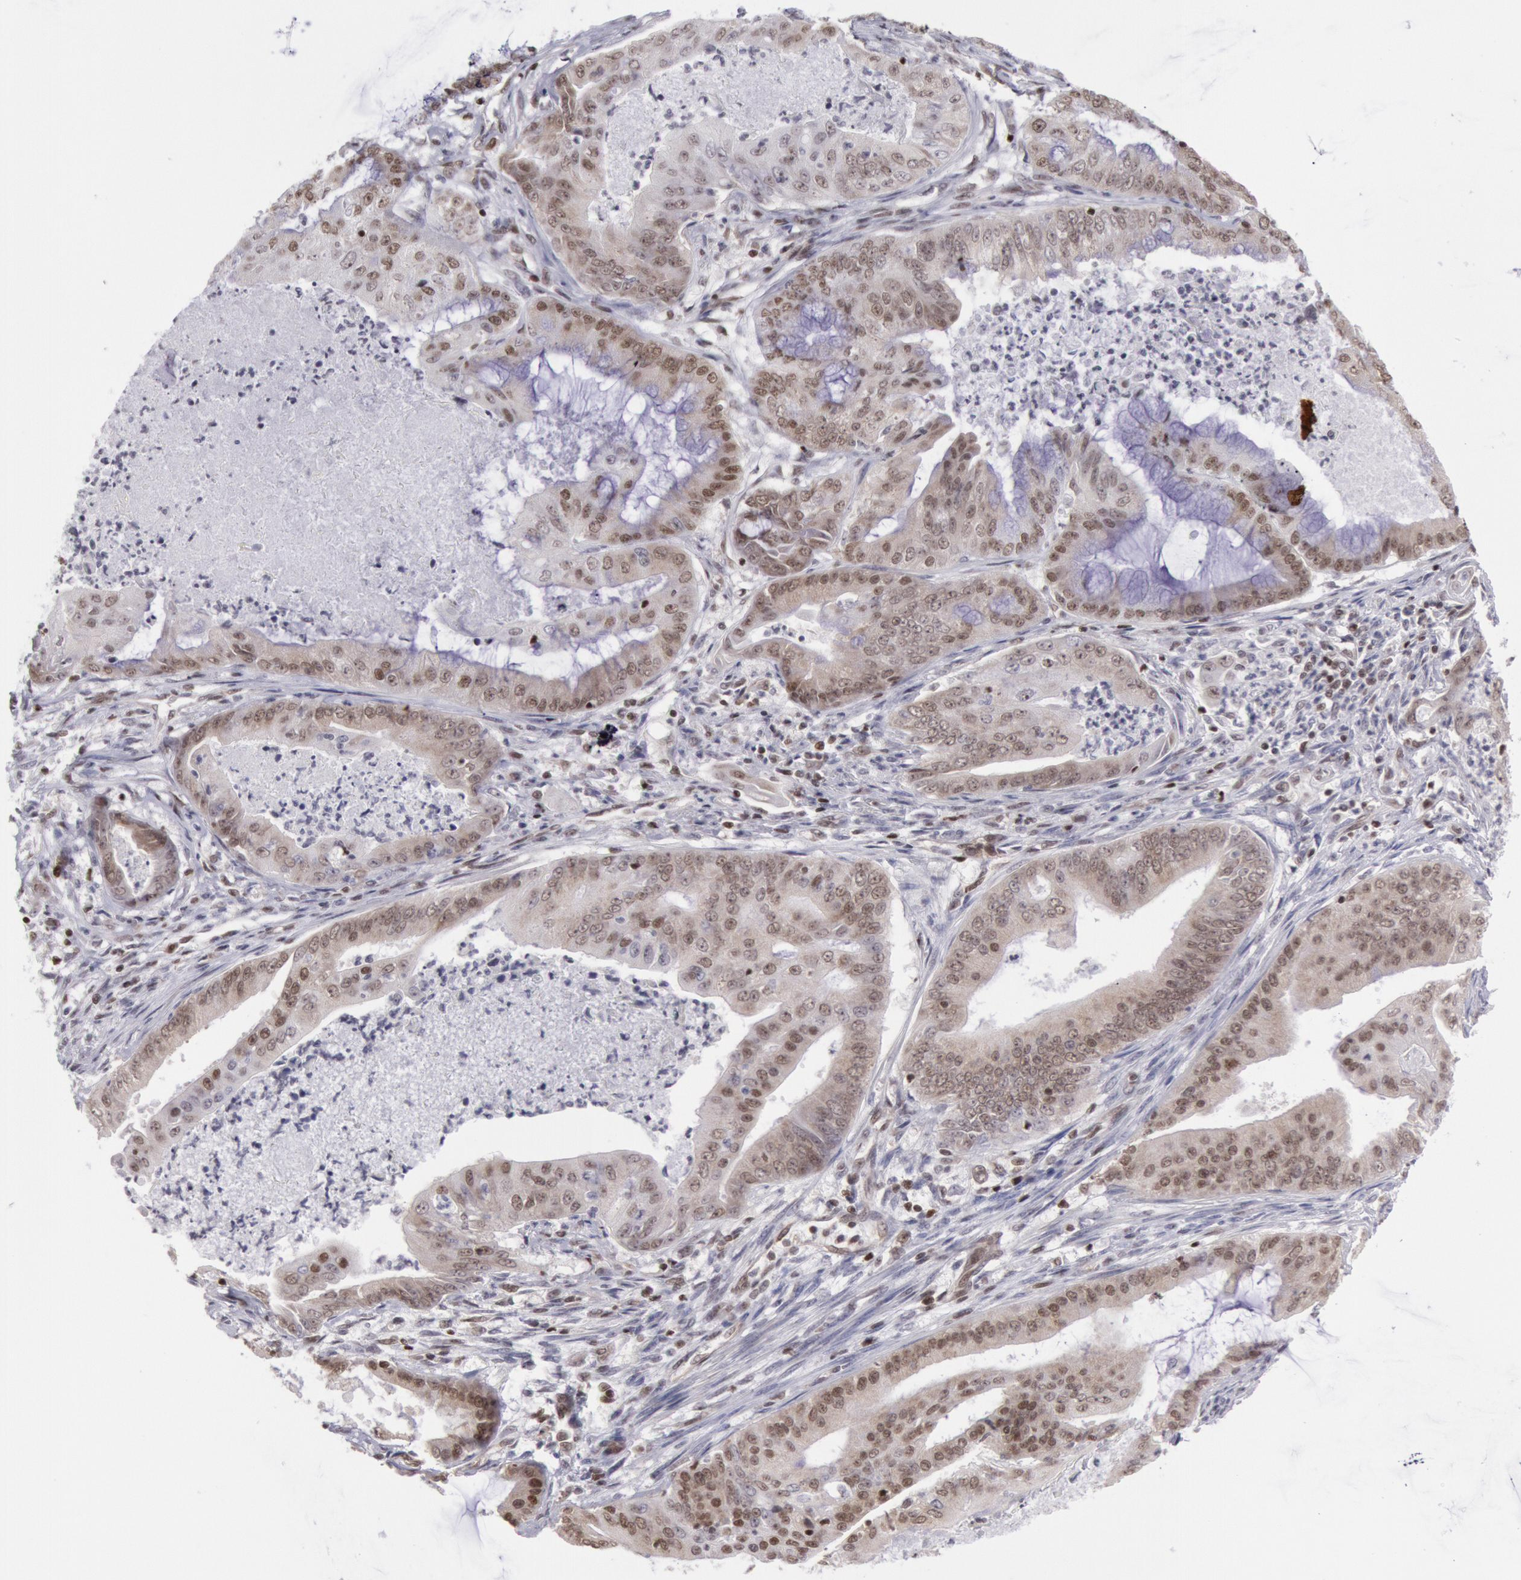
{"staining": {"intensity": "moderate", "quantity": ">75%", "location": "nuclear"}, "tissue": "endometrial cancer", "cell_type": "Tumor cells", "image_type": "cancer", "snomed": [{"axis": "morphology", "description": "Adenocarcinoma, NOS"}, {"axis": "topography", "description": "Endometrium"}], "caption": "Human endometrial adenocarcinoma stained with a protein marker displays moderate staining in tumor cells.", "gene": "NKAP", "patient": {"sex": "female", "age": 63}}